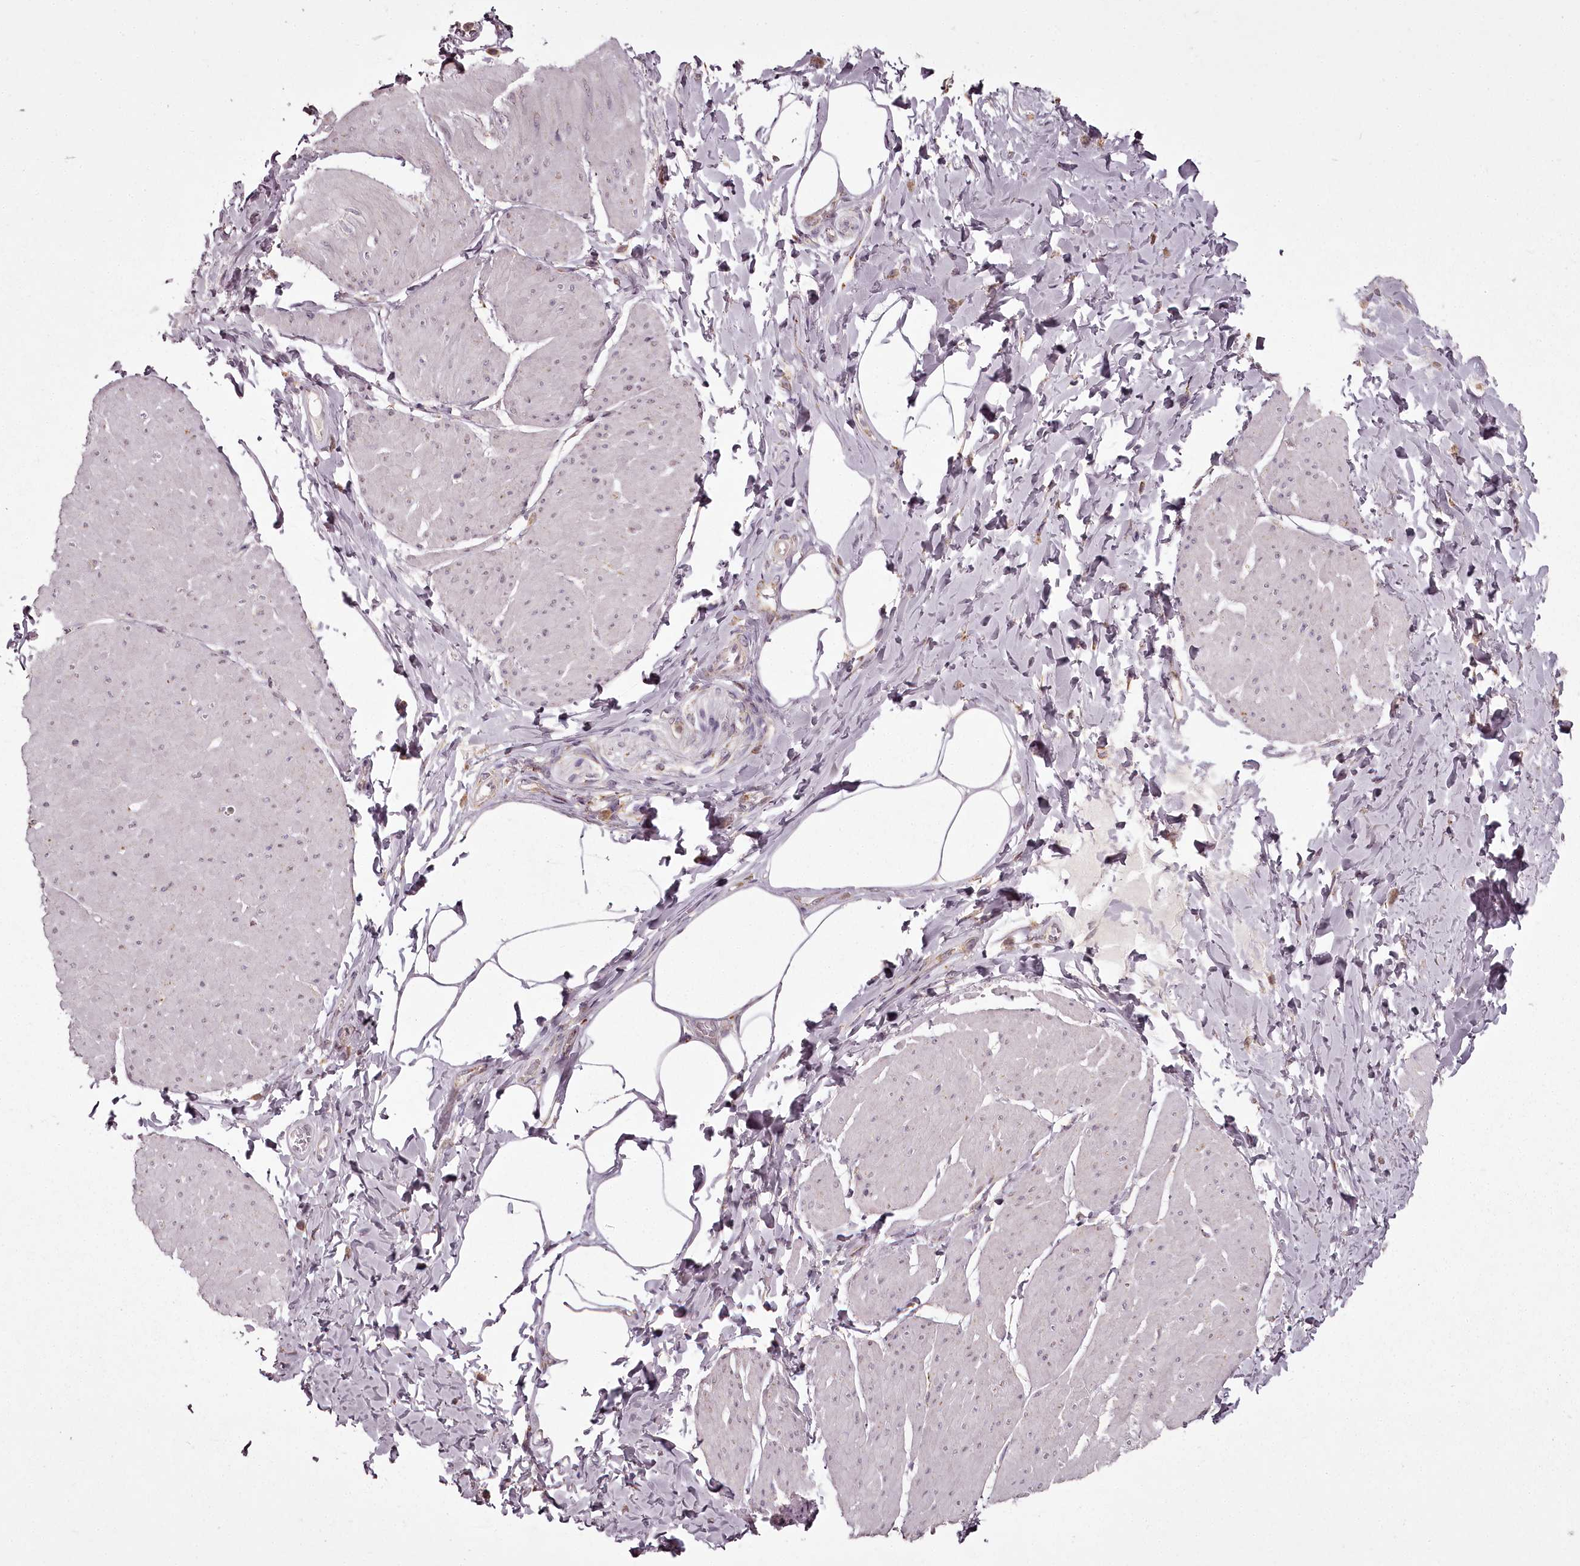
{"staining": {"intensity": "negative", "quantity": "none", "location": "none"}, "tissue": "smooth muscle", "cell_type": "Smooth muscle cells", "image_type": "normal", "snomed": [{"axis": "morphology", "description": "Urothelial carcinoma, High grade"}, {"axis": "topography", "description": "Urinary bladder"}], "caption": "Immunohistochemistry of benign smooth muscle exhibits no expression in smooth muscle cells.", "gene": "CHCHD2", "patient": {"sex": "male", "age": 46}}